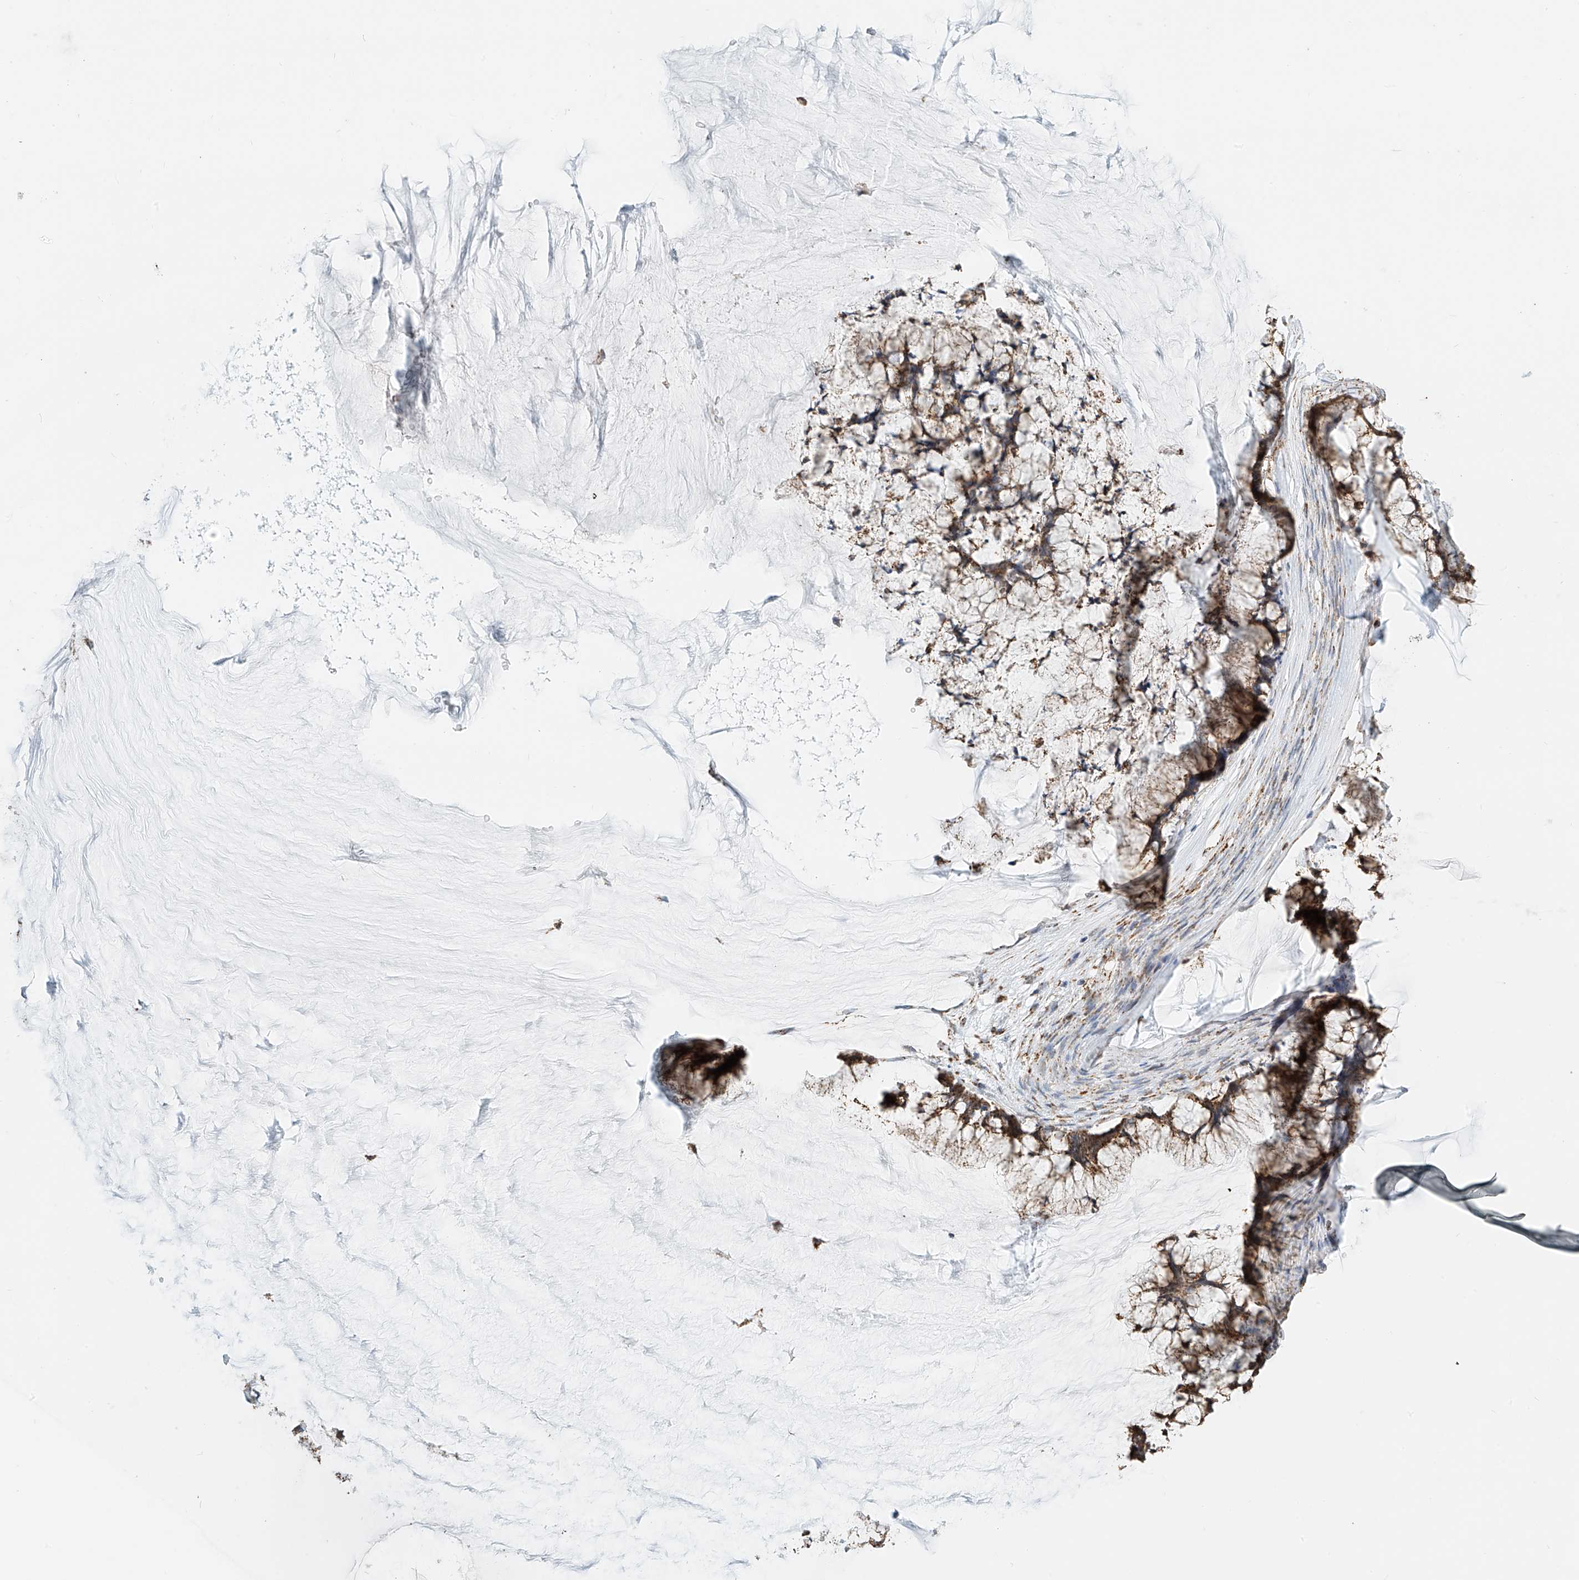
{"staining": {"intensity": "moderate", "quantity": ">75%", "location": "cytoplasmic/membranous"}, "tissue": "ovarian cancer", "cell_type": "Tumor cells", "image_type": "cancer", "snomed": [{"axis": "morphology", "description": "Cystadenocarcinoma, mucinous, NOS"}, {"axis": "topography", "description": "Ovary"}], "caption": "A brown stain shows moderate cytoplasmic/membranous staining of a protein in human mucinous cystadenocarcinoma (ovarian) tumor cells.", "gene": "PPA2", "patient": {"sex": "female", "age": 42}}